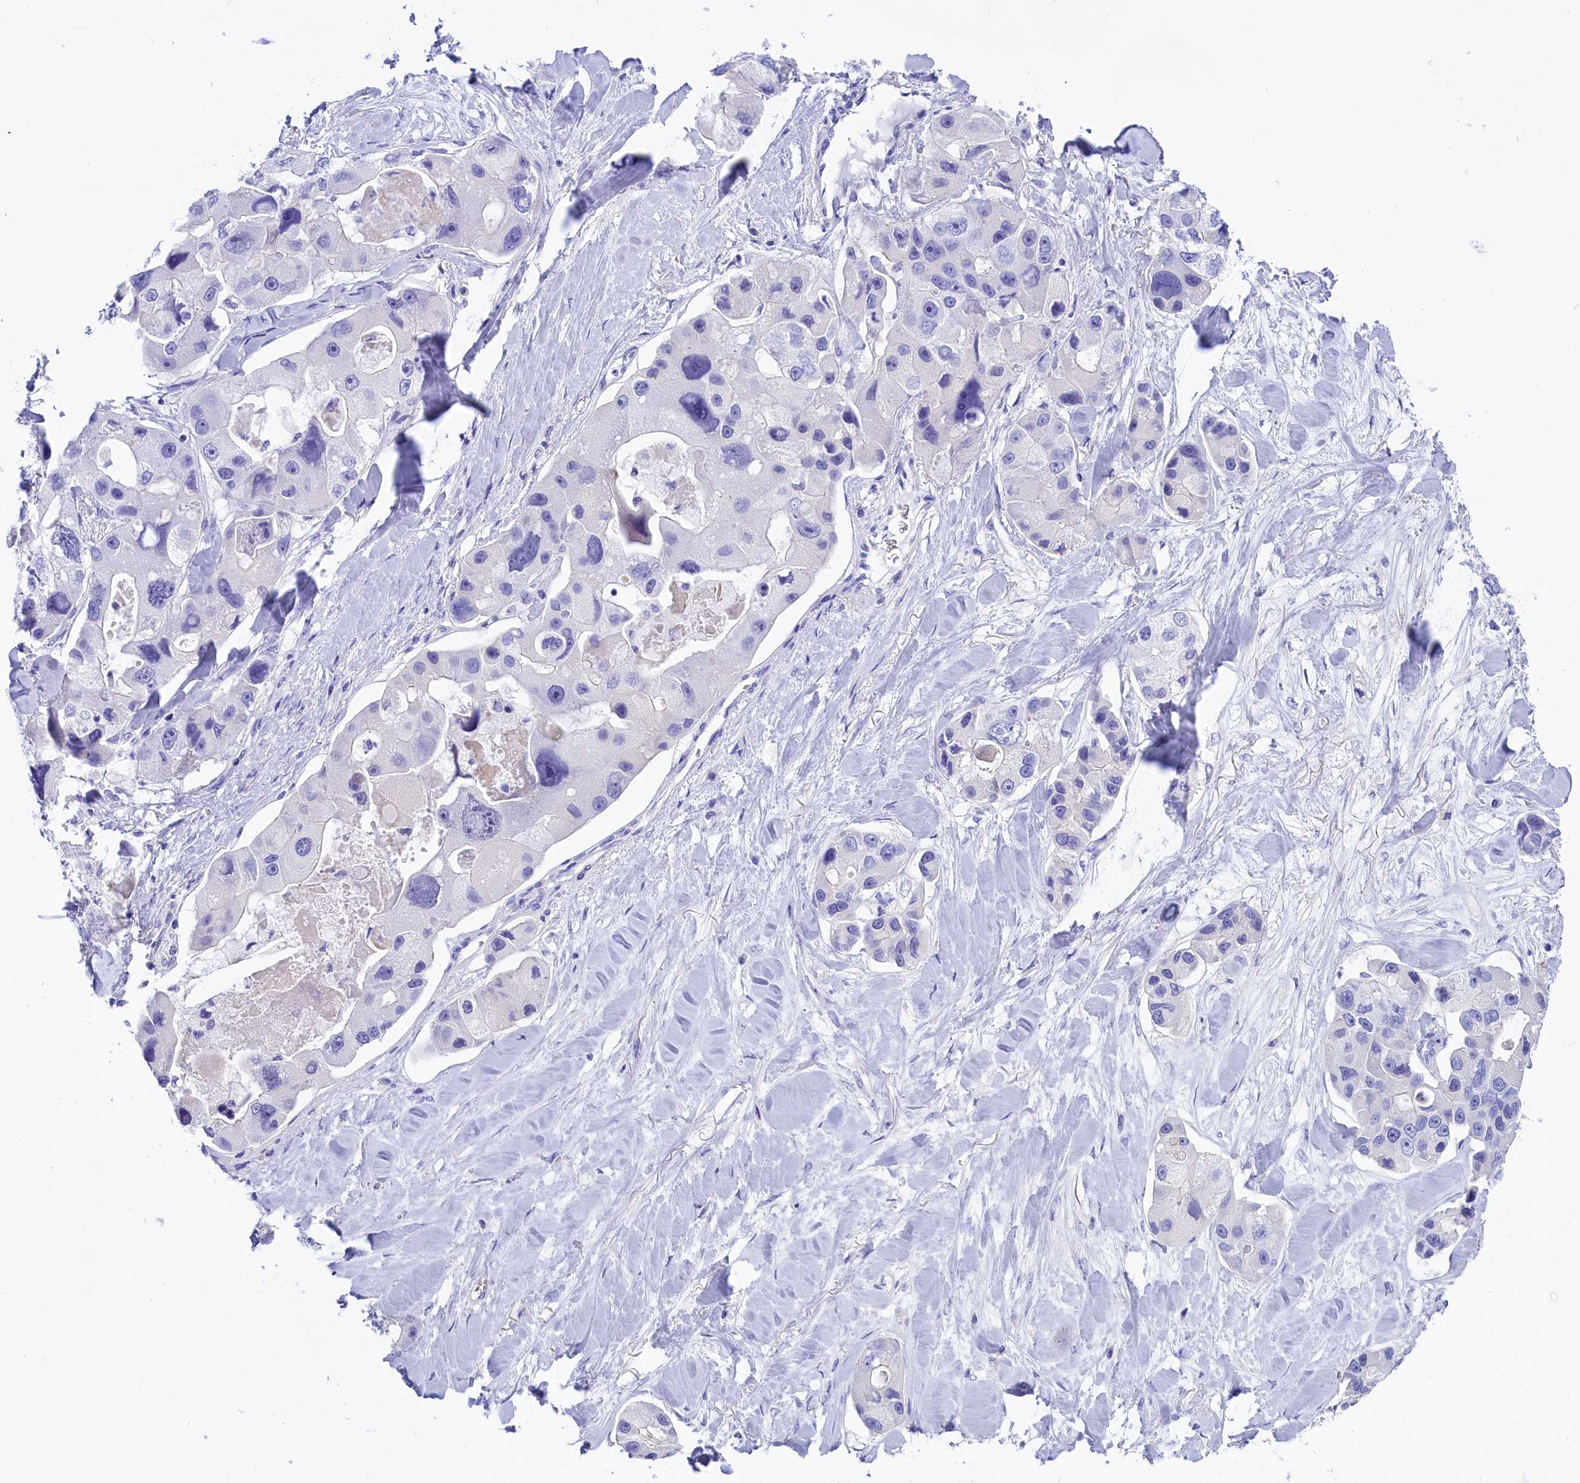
{"staining": {"intensity": "negative", "quantity": "none", "location": "none"}, "tissue": "lung cancer", "cell_type": "Tumor cells", "image_type": "cancer", "snomed": [{"axis": "morphology", "description": "Adenocarcinoma, NOS"}, {"axis": "topography", "description": "Lung"}], "caption": "Tumor cells are negative for brown protein staining in lung cancer (adenocarcinoma).", "gene": "SULT2A1", "patient": {"sex": "female", "age": 54}}